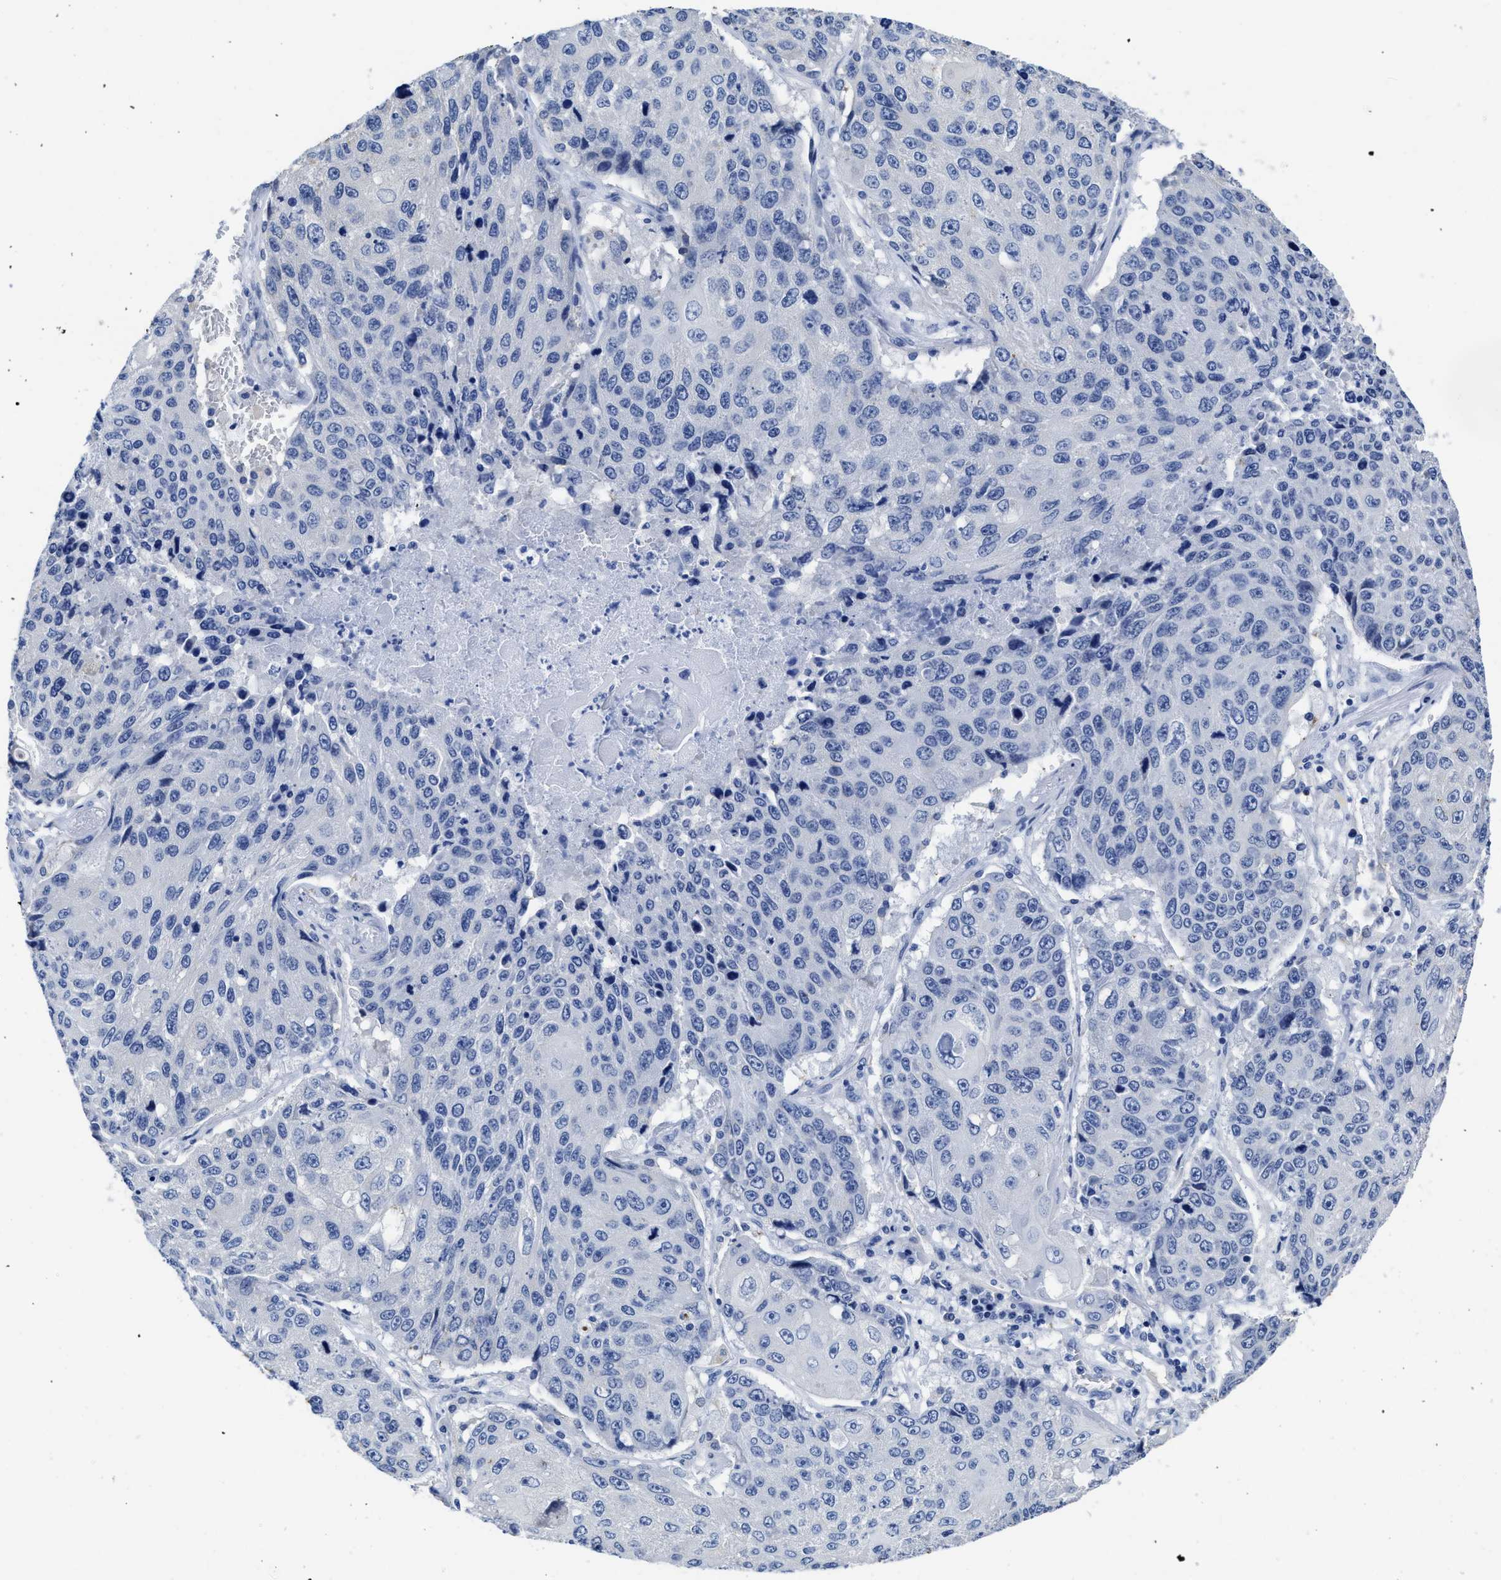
{"staining": {"intensity": "negative", "quantity": "none", "location": "none"}, "tissue": "lung cancer", "cell_type": "Tumor cells", "image_type": "cancer", "snomed": [{"axis": "morphology", "description": "Squamous cell carcinoma, NOS"}, {"axis": "topography", "description": "Lung"}], "caption": "DAB (3,3'-diaminobenzidine) immunohistochemical staining of lung cancer shows no significant expression in tumor cells.", "gene": "HOOK1", "patient": {"sex": "male", "age": 61}}